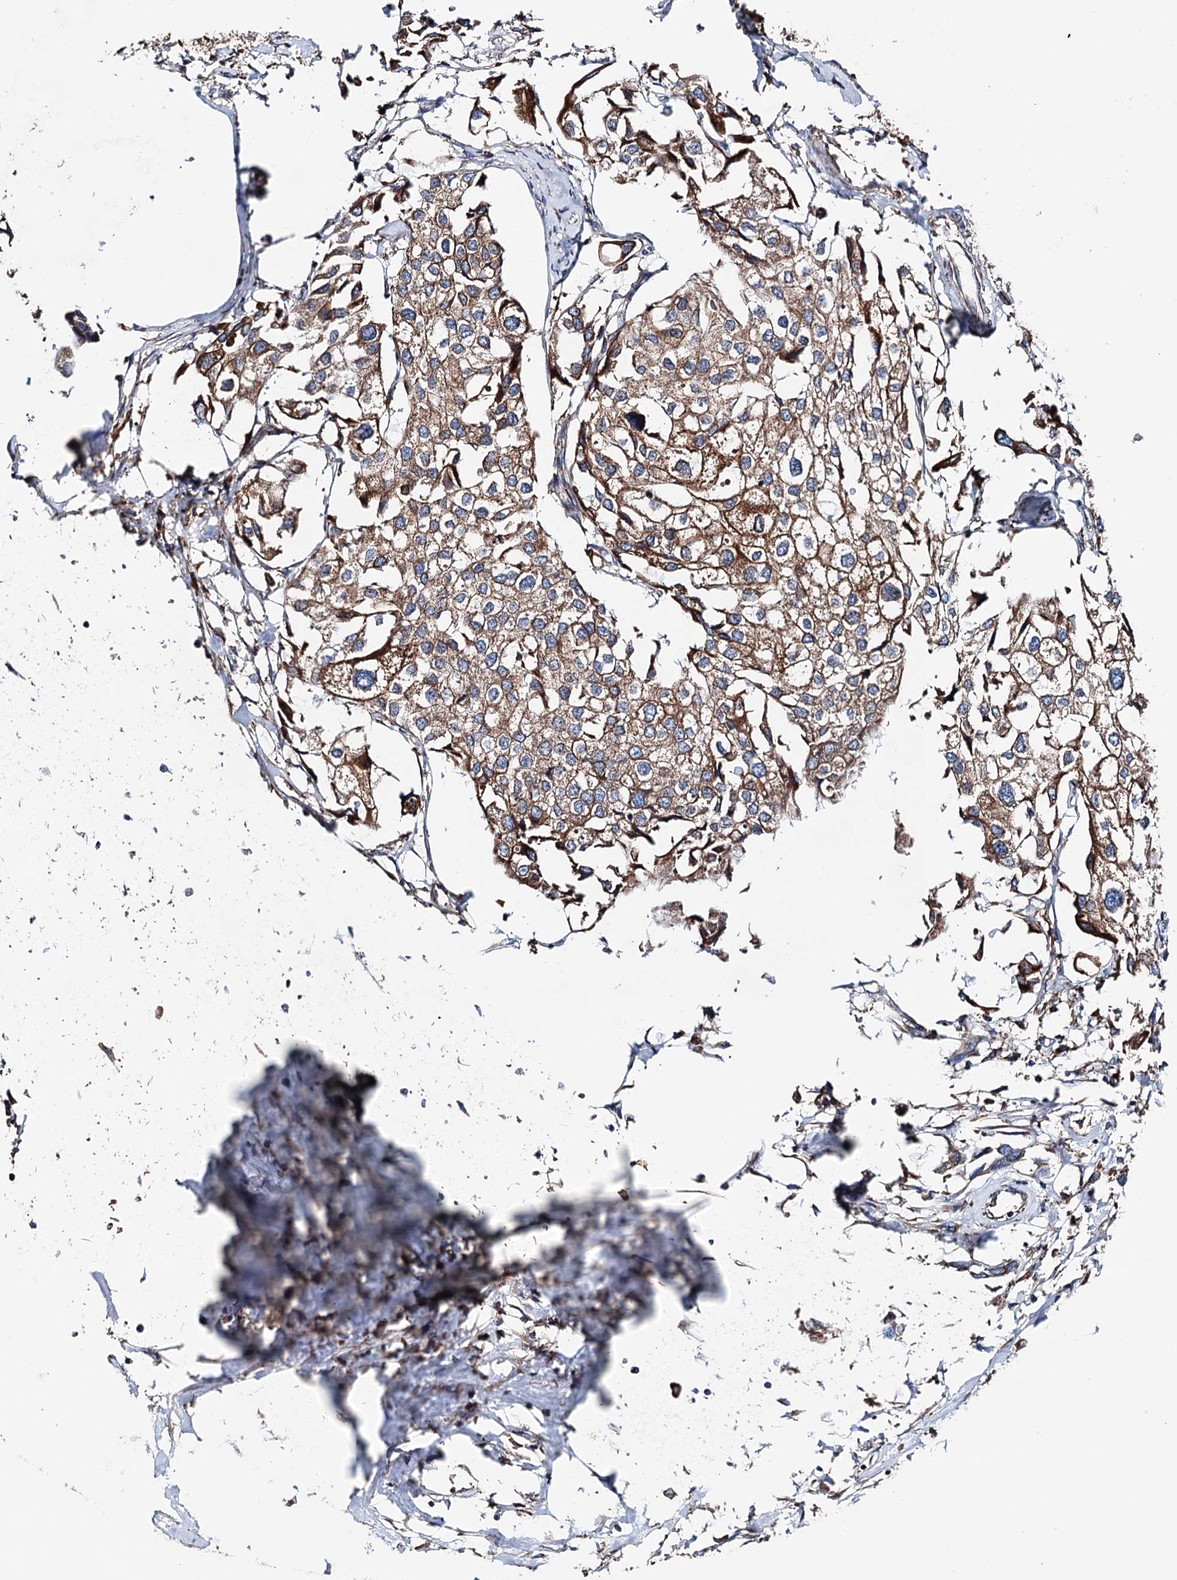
{"staining": {"intensity": "moderate", "quantity": ">75%", "location": "cytoplasmic/membranous"}, "tissue": "urothelial cancer", "cell_type": "Tumor cells", "image_type": "cancer", "snomed": [{"axis": "morphology", "description": "Urothelial carcinoma, High grade"}, {"axis": "topography", "description": "Urinary bladder"}], "caption": "The immunohistochemical stain highlights moderate cytoplasmic/membranous staining in tumor cells of urothelial carcinoma (high-grade) tissue.", "gene": "ERP29", "patient": {"sex": "male", "age": 64}}